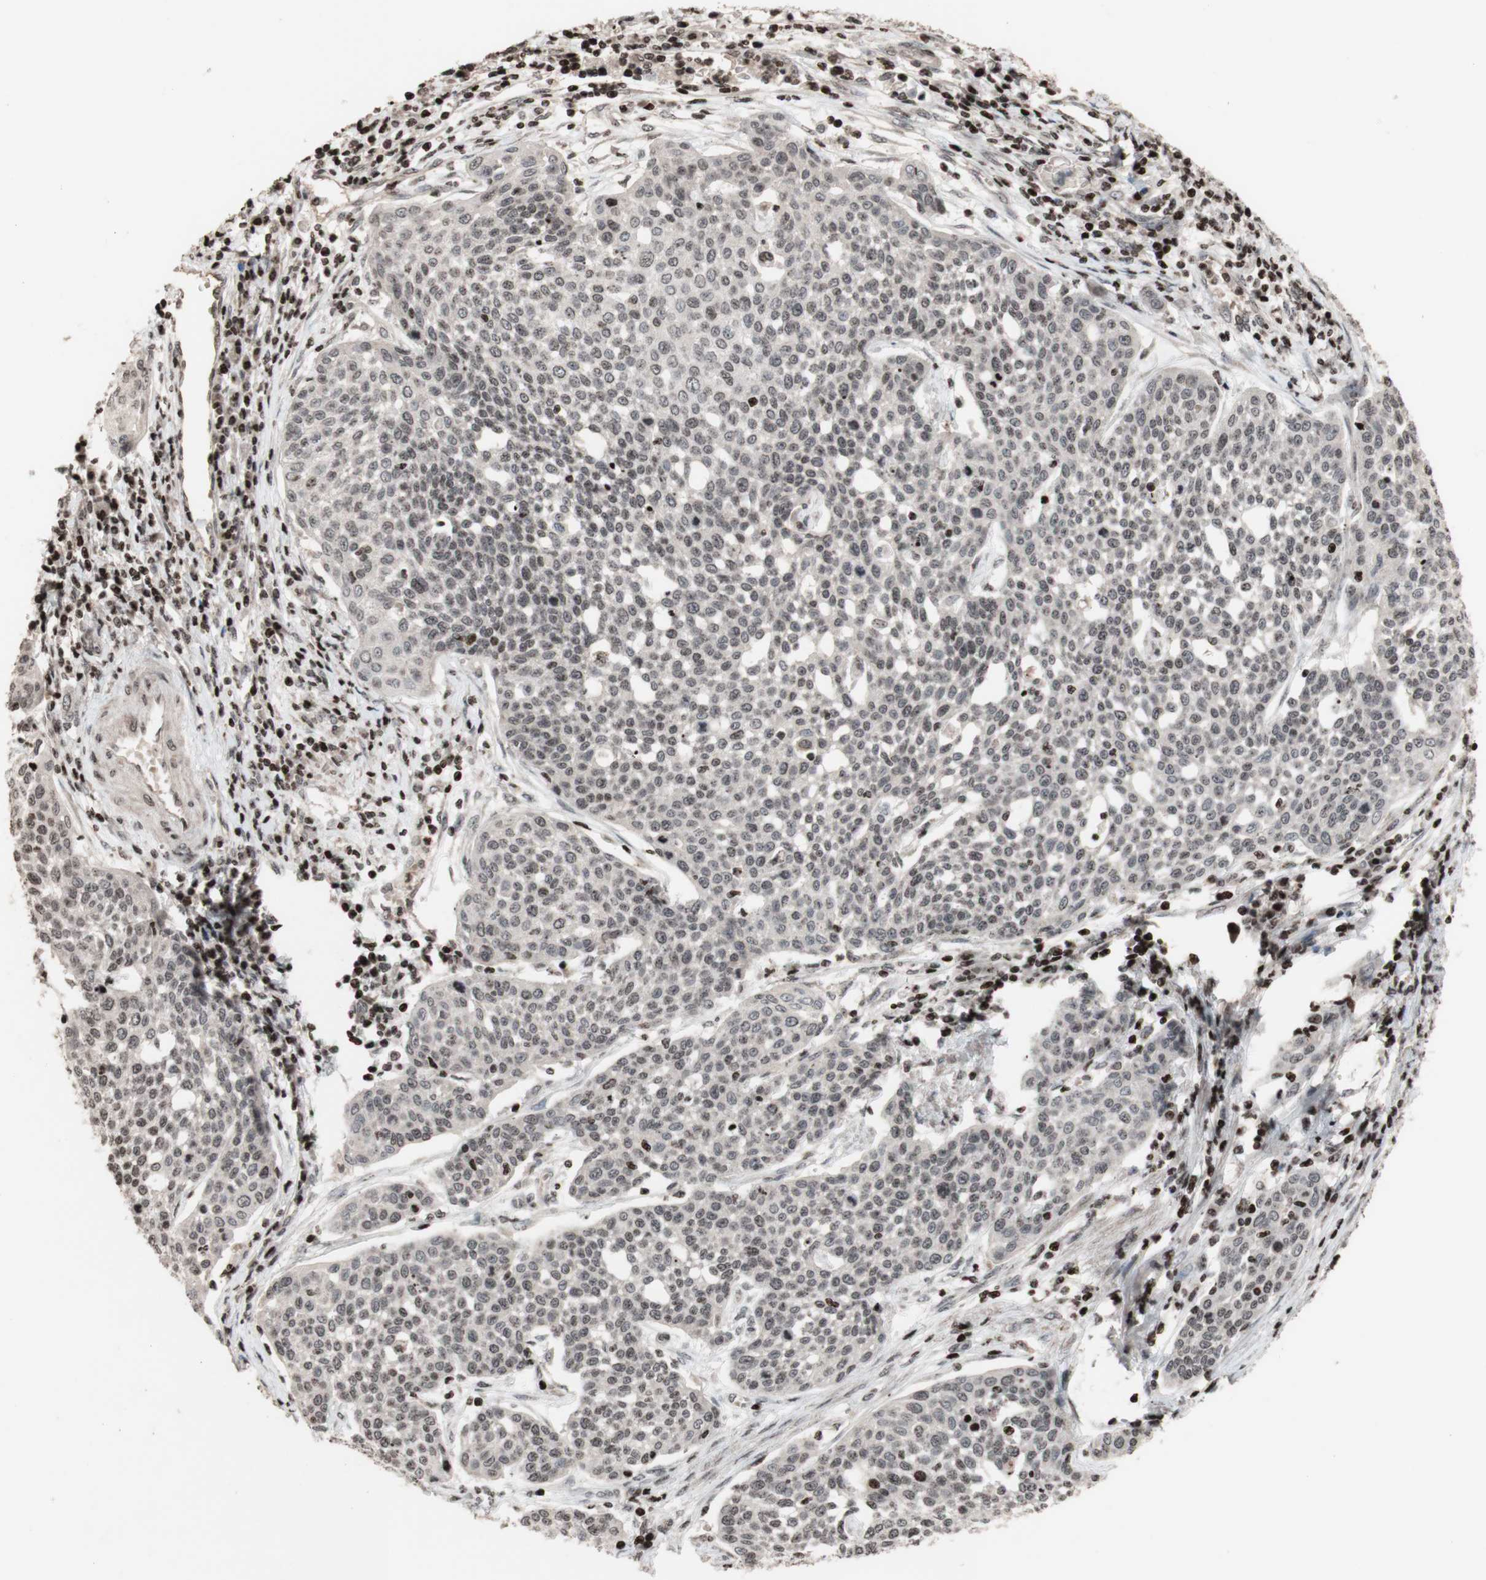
{"staining": {"intensity": "negative", "quantity": "none", "location": "none"}, "tissue": "cervical cancer", "cell_type": "Tumor cells", "image_type": "cancer", "snomed": [{"axis": "morphology", "description": "Squamous cell carcinoma, NOS"}, {"axis": "topography", "description": "Cervix"}], "caption": "This is an immunohistochemistry (IHC) micrograph of human cervical squamous cell carcinoma. There is no positivity in tumor cells.", "gene": "POLA1", "patient": {"sex": "female", "age": 34}}